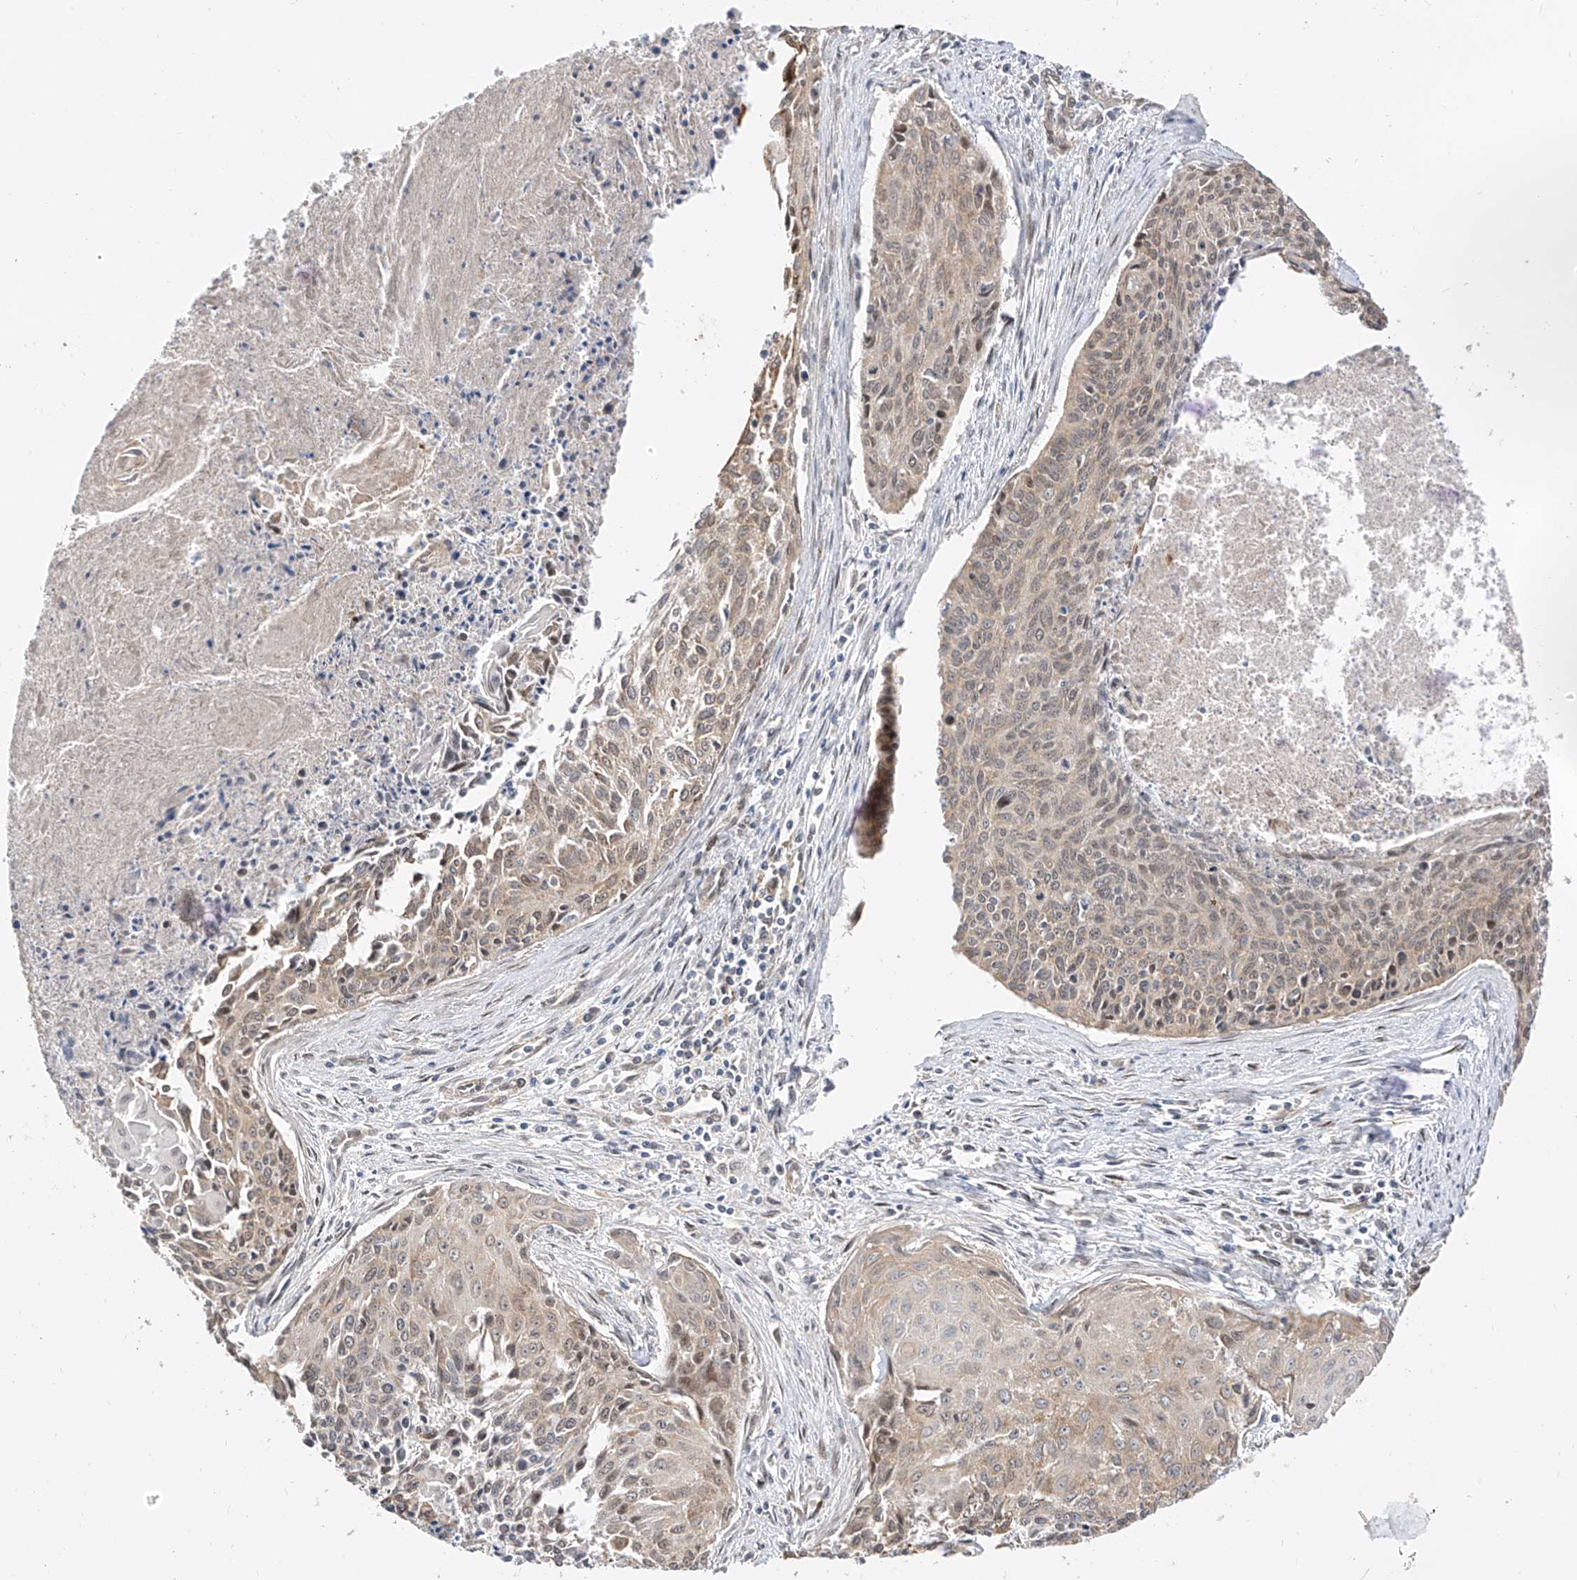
{"staining": {"intensity": "weak", "quantity": "<25%", "location": "cytoplasmic/membranous,nuclear"}, "tissue": "cervical cancer", "cell_type": "Tumor cells", "image_type": "cancer", "snomed": [{"axis": "morphology", "description": "Squamous cell carcinoma, NOS"}, {"axis": "topography", "description": "Cervix"}], "caption": "Immunohistochemical staining of human cervical squamous cell carcinoma exhibits no significant staining in tumor cells.", "gene": "MRTFA", "patient": {"sex": "female", "age": 55}}